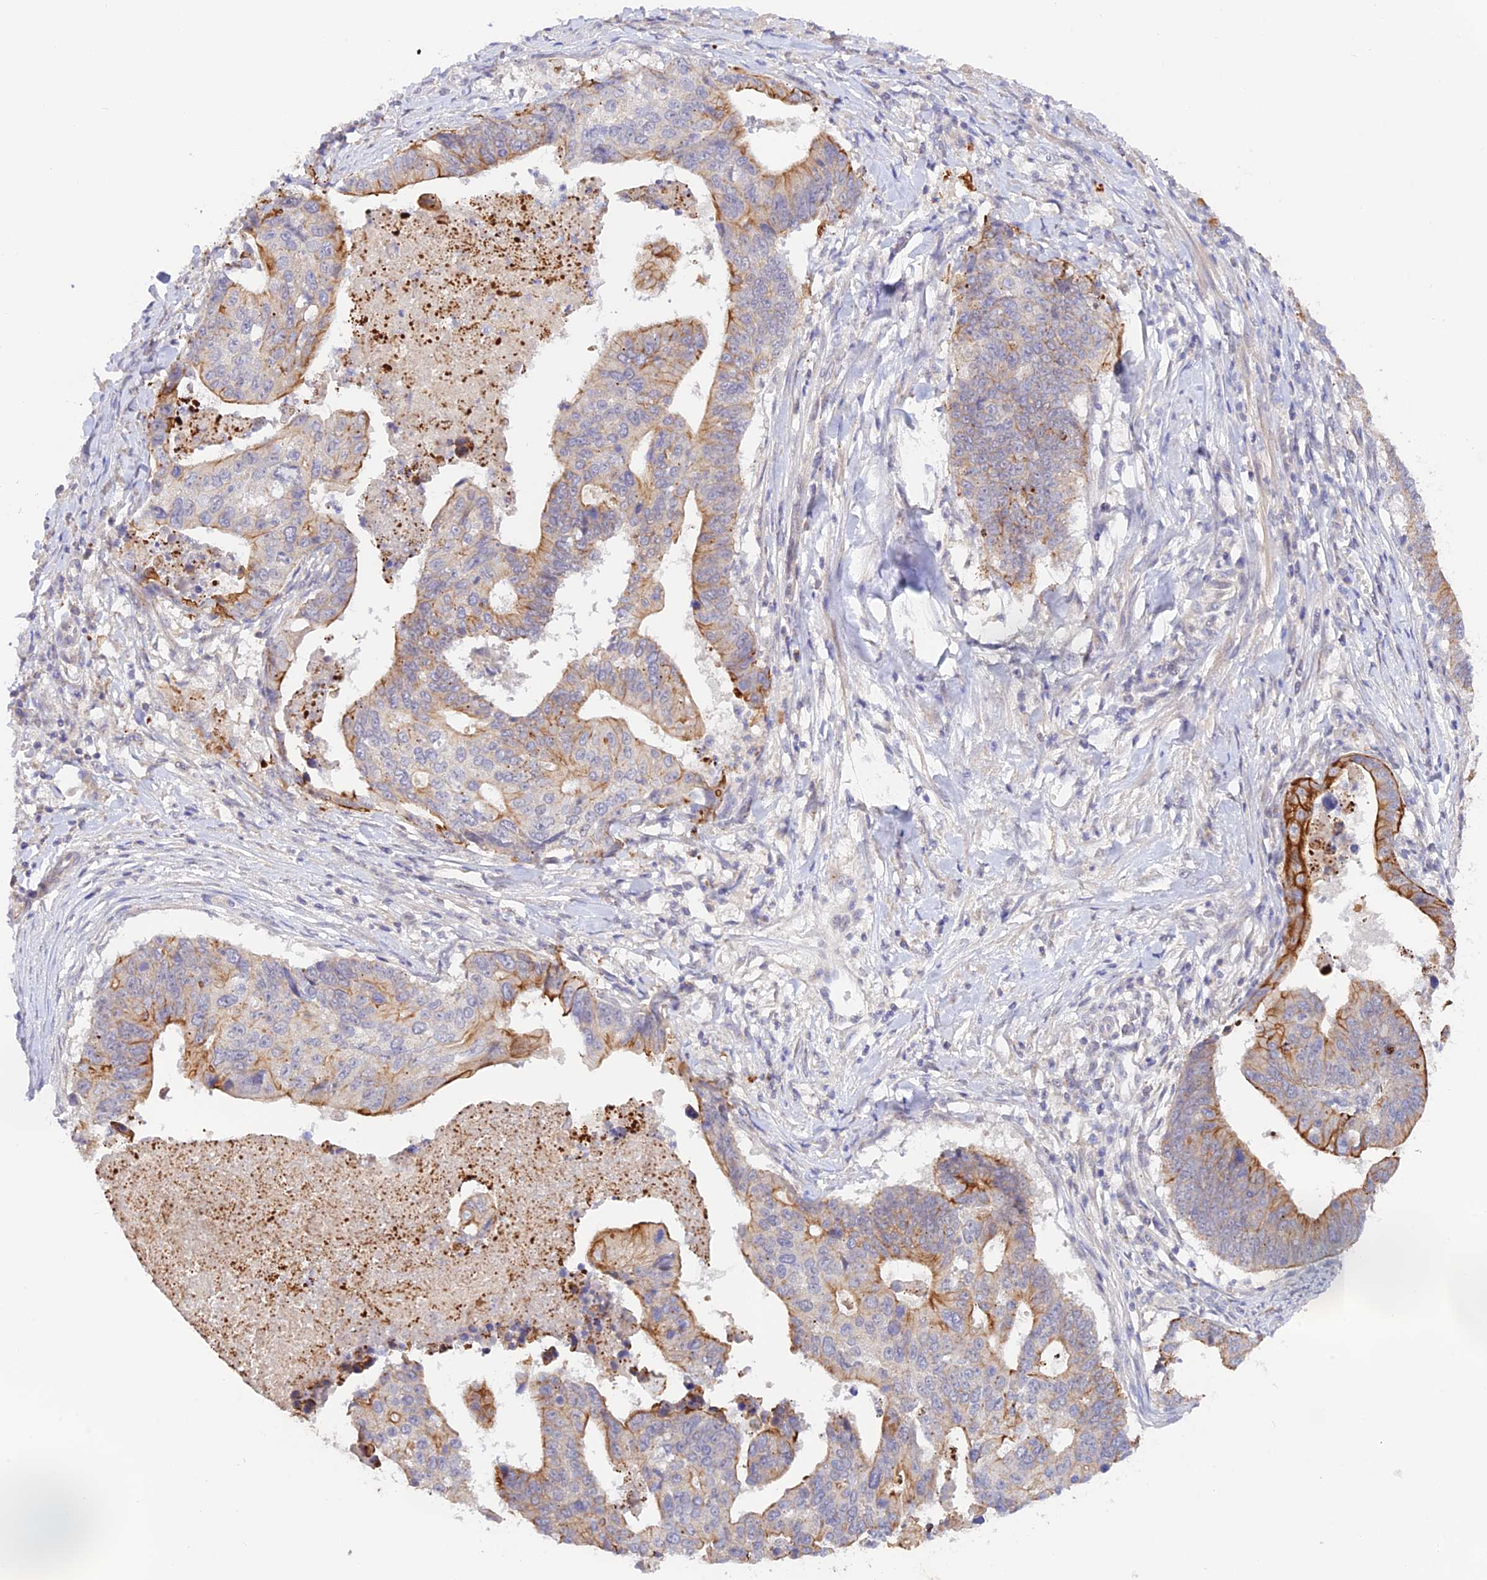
{"staining": {"intensity": "moderate", "quantity": "25%-75%", "location": "cytoplasmic/membranous"}, "tissue": "stomach cancer", "cell_type": "Tumor cells", "image_type": "cancer", "snomed": [{"axis": "morphology", "description": "Adenocarcinoma, NOS"}, {"axis": "topography", "description": "Stomach"}], "caption": "A brown stain highlights moderate cytoplasmic/membranous positivity of a protein in stomach cancer tumor cells.", "gene": "CAMSAP3", "patient": {"sex": "male", "age": 59}}